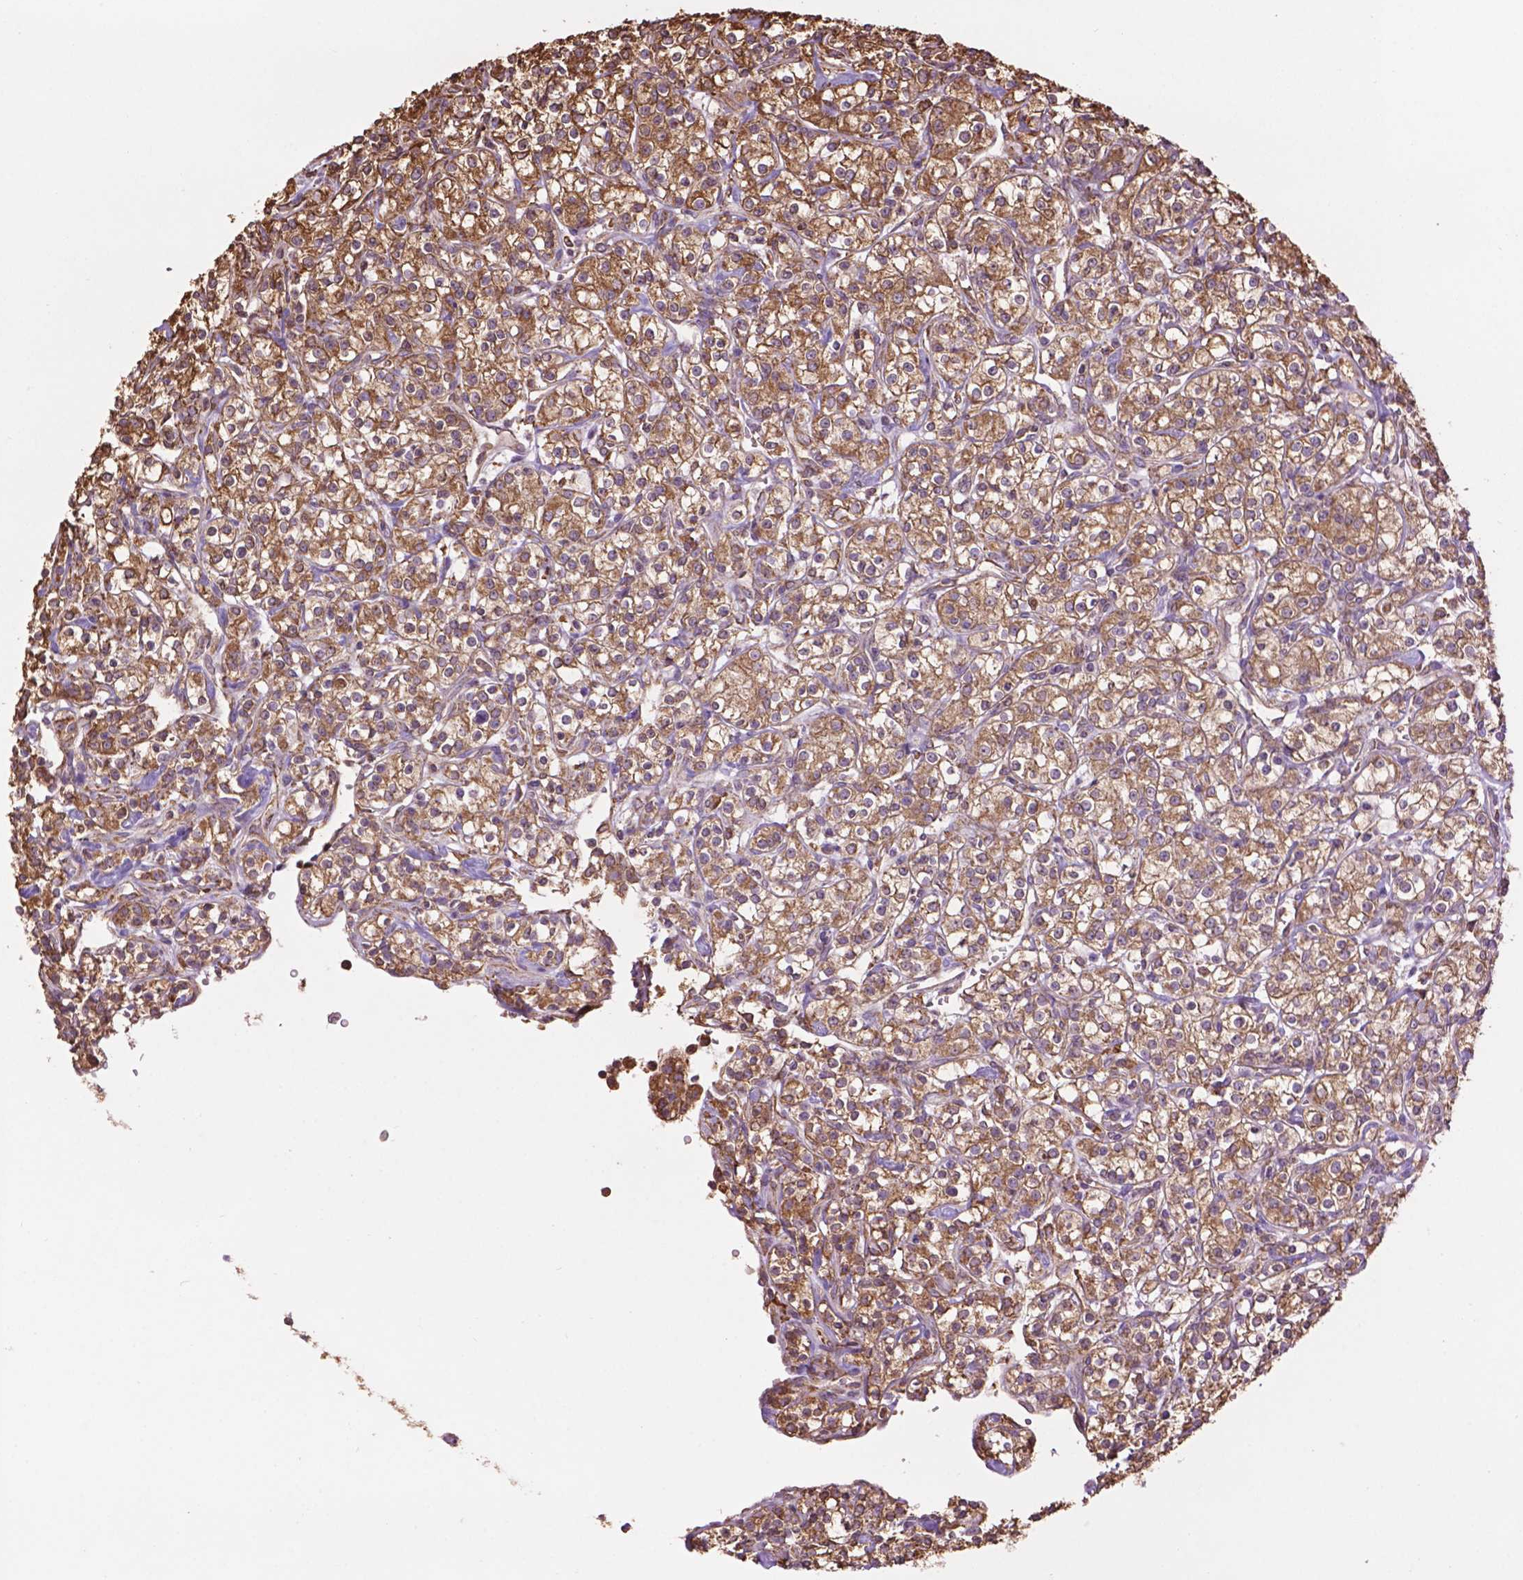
{"staining": {"intensity": "moderate", "quantity": ">75%", "location": "cytoplasmic/membranous"}, "tissue": "renal cancer", "cell_type": "Tumor cells", "image_type": "cancer", "snomed": [{"axis": "morphology", "description": "Adenocarcinoma, NOS"}, {"axis": "topography", "description": "Kidney"}], "caption": "Moderate cytoplasmic/membranous protein positivity is appreciated in approximately >75% of tumor cells in adenocarcinoma (renal).", "gene": "PPP2R5E", "patient": {"sex": "male", "age": 77}}